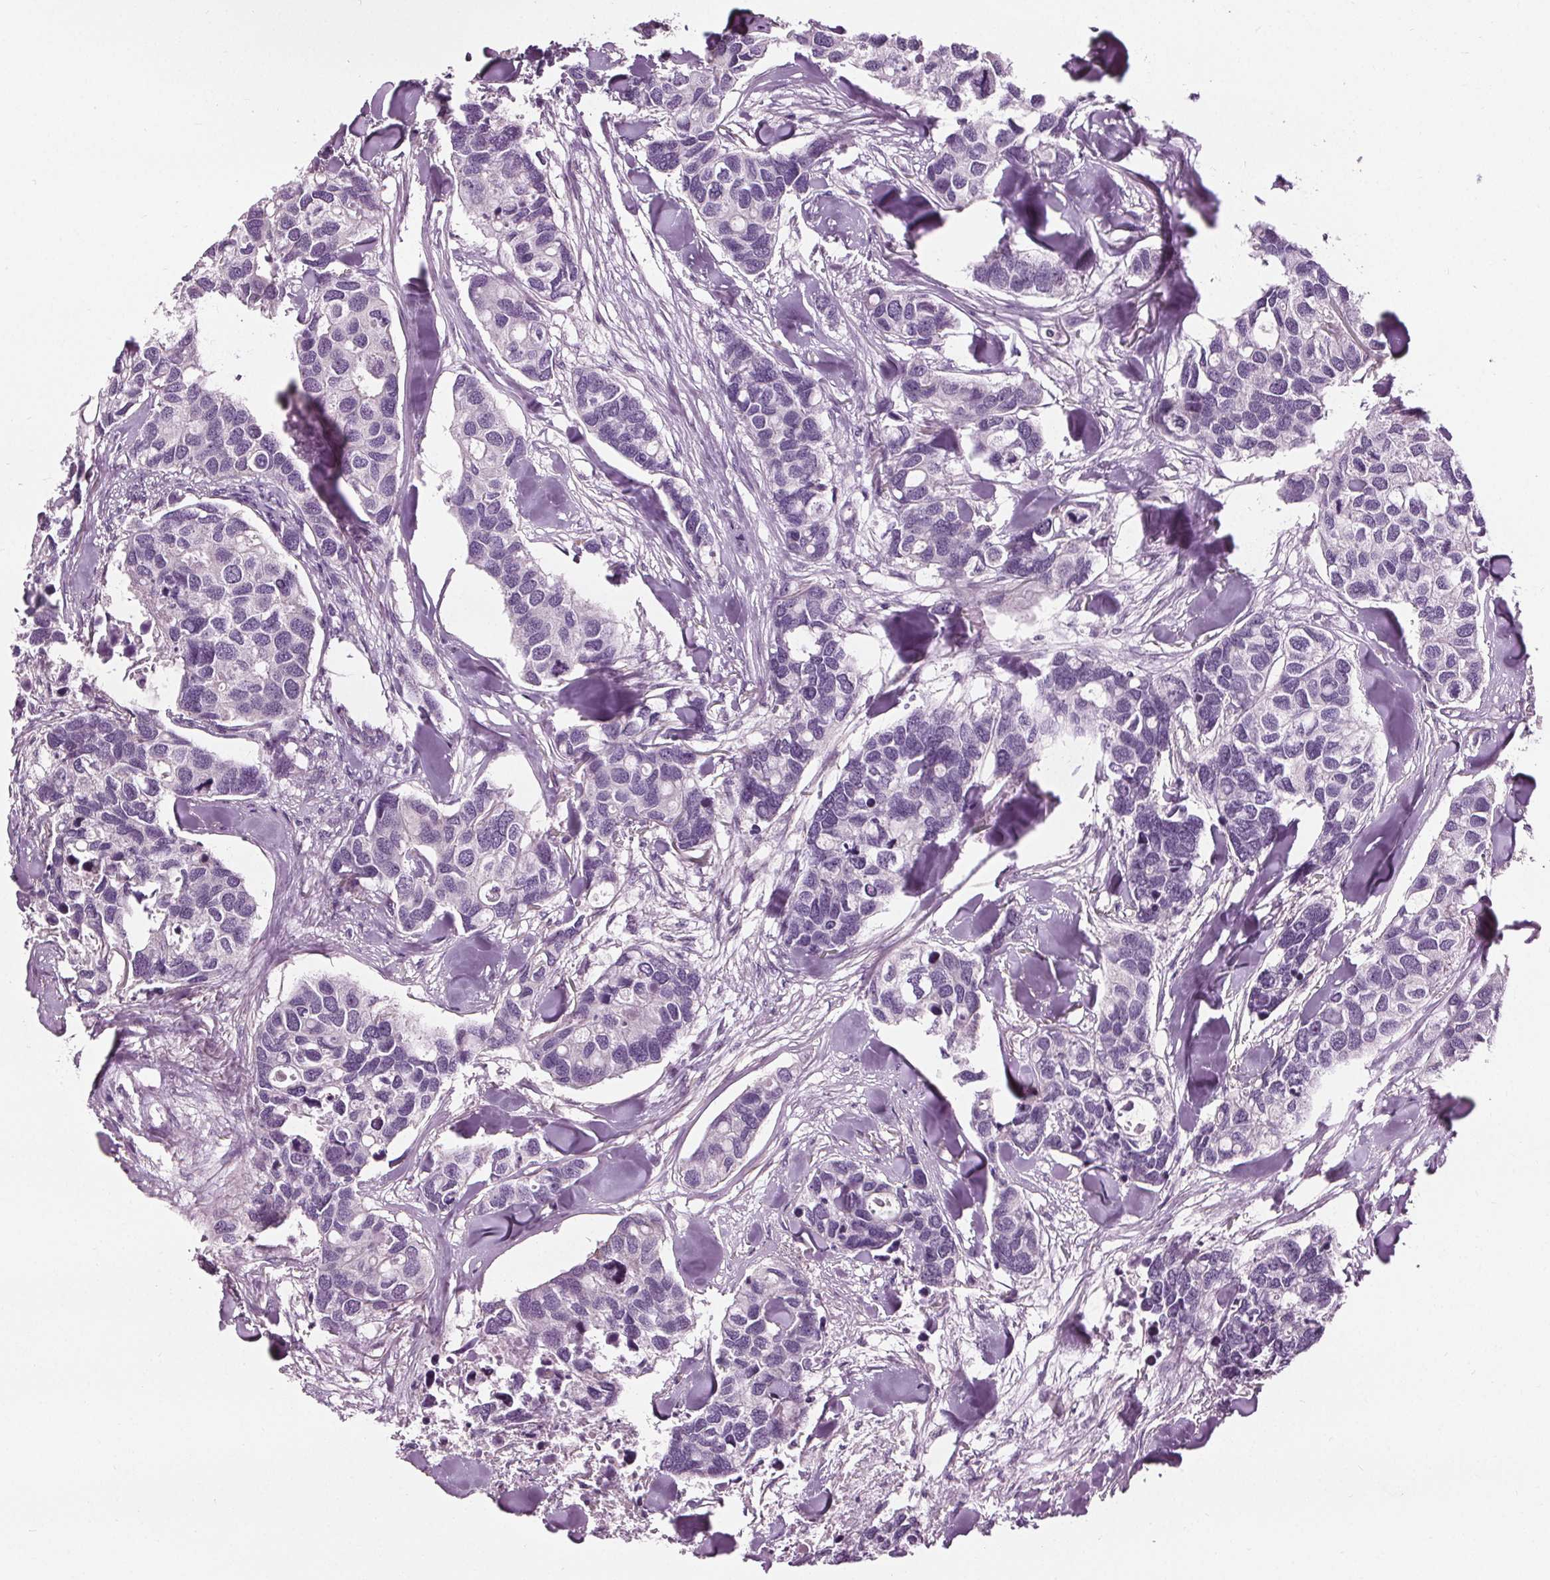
{"staining": {"intensity": "negative", "quantity": "none", "location": "none"}, "tissue": "breast cancer", "cell_type": "Tumor cells", "image_type": "cancer", "snomed": [{"axis": "morphology", "description": "Duct carcinoma"}, {"axis": "topography", "description": "Breast"}], "caption": "Immunohistochemistry image of human breast cancer (intraductal carcinoma) stained for a protein (brown), which demonstrates no expression in tumor cells.", "gene": "RASA1", "patient": {"sex": "female", "age": 83}}